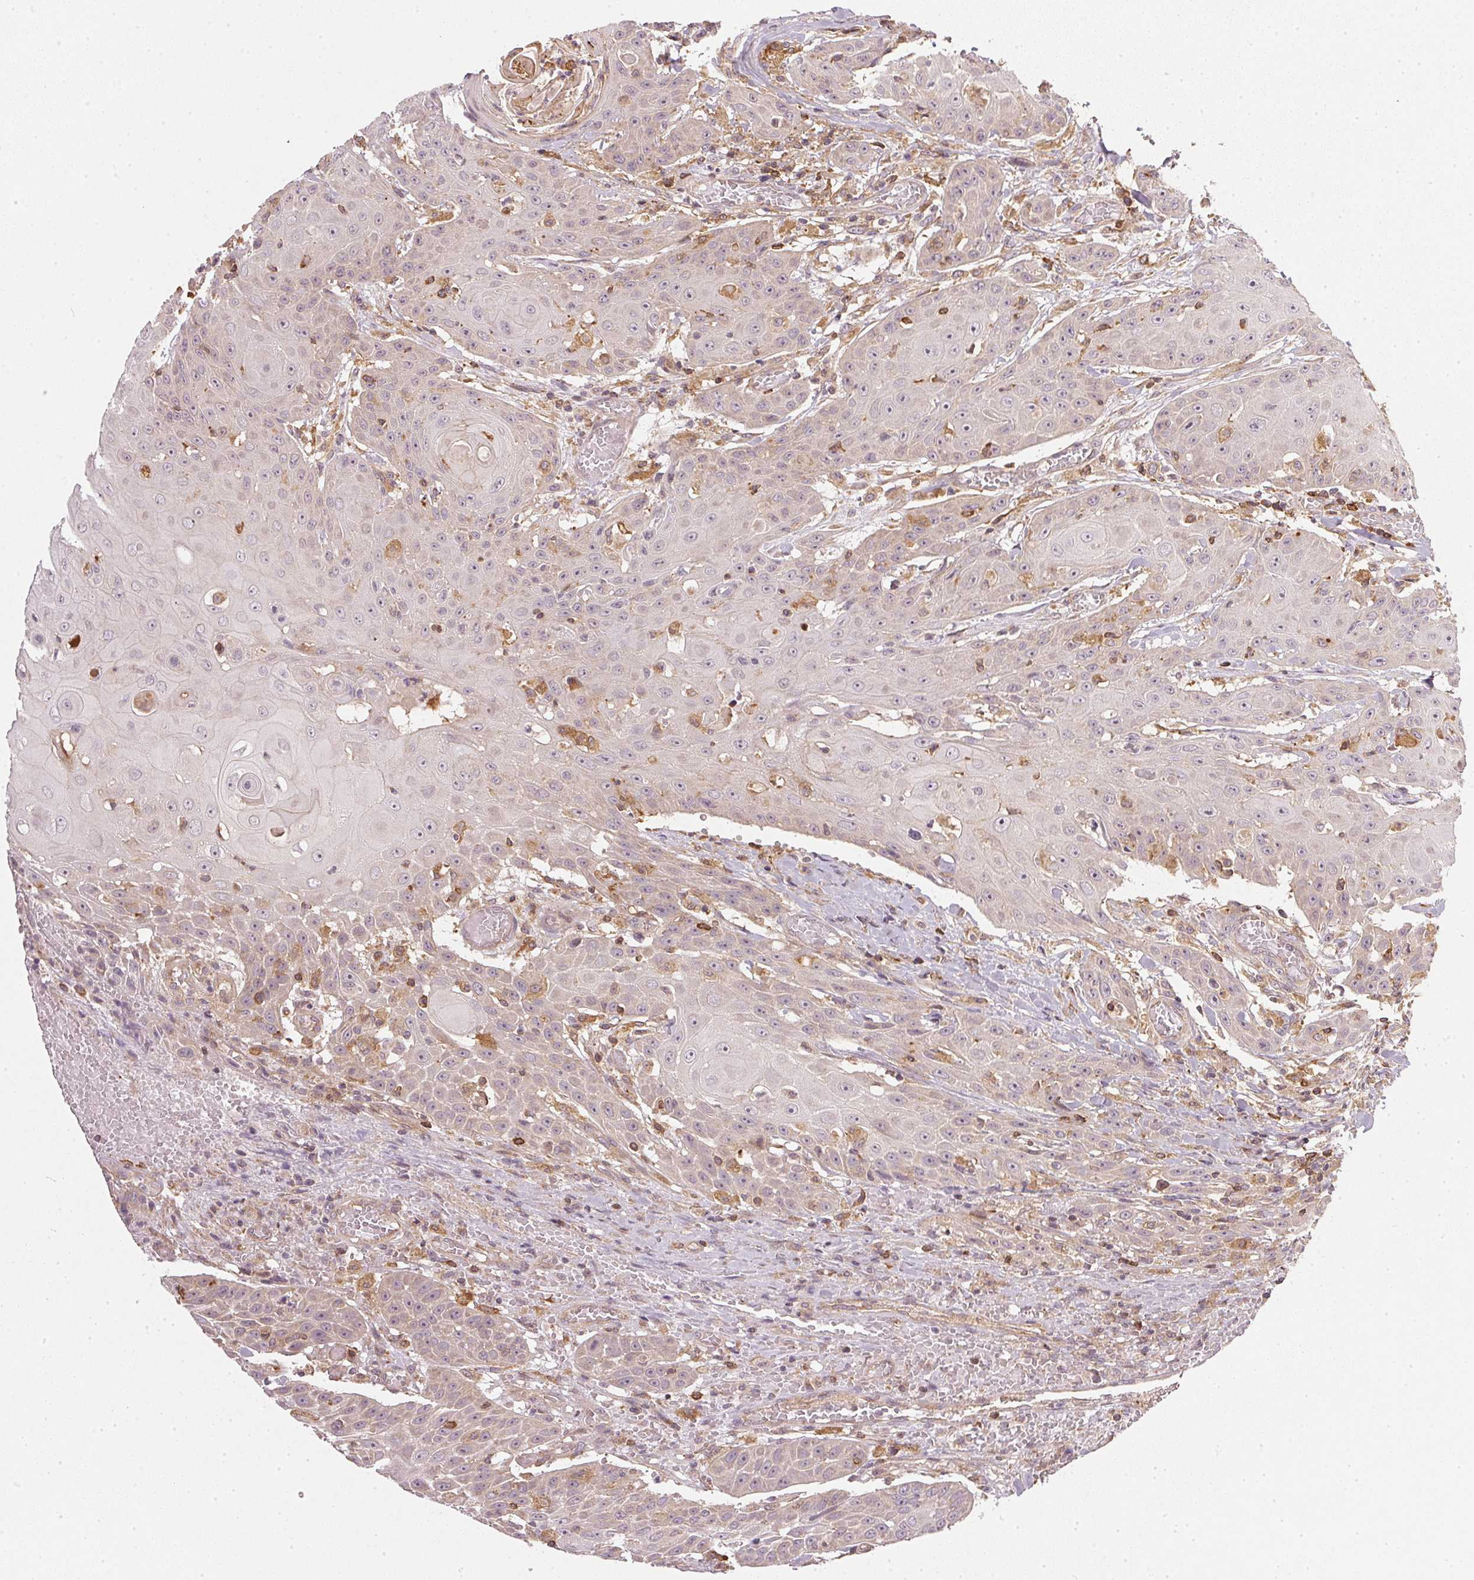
{"staining": {"intensity": "negative", "quantity": "none", "location": "none"}, "tissue": "head and neck cancer", "cell_type": "Tumor cells", "image_type": "cancer", "snomed": [{"axis": "morphology", "description": "Normal tissue, NOS"}, {"axis": "morphology", "description": "Squamous cell carcinoma, NOS"}, {"axis": "topography", "description": "Oral tissue"}, {"axis": "topography", "description": "Head-Neck"}], "caption": "The image displays no significant positivity in tumor cells of head and neck squamous cell carcinoma.", "gene": "NADK2", "patient": {"sex": "female", "age": 55}}